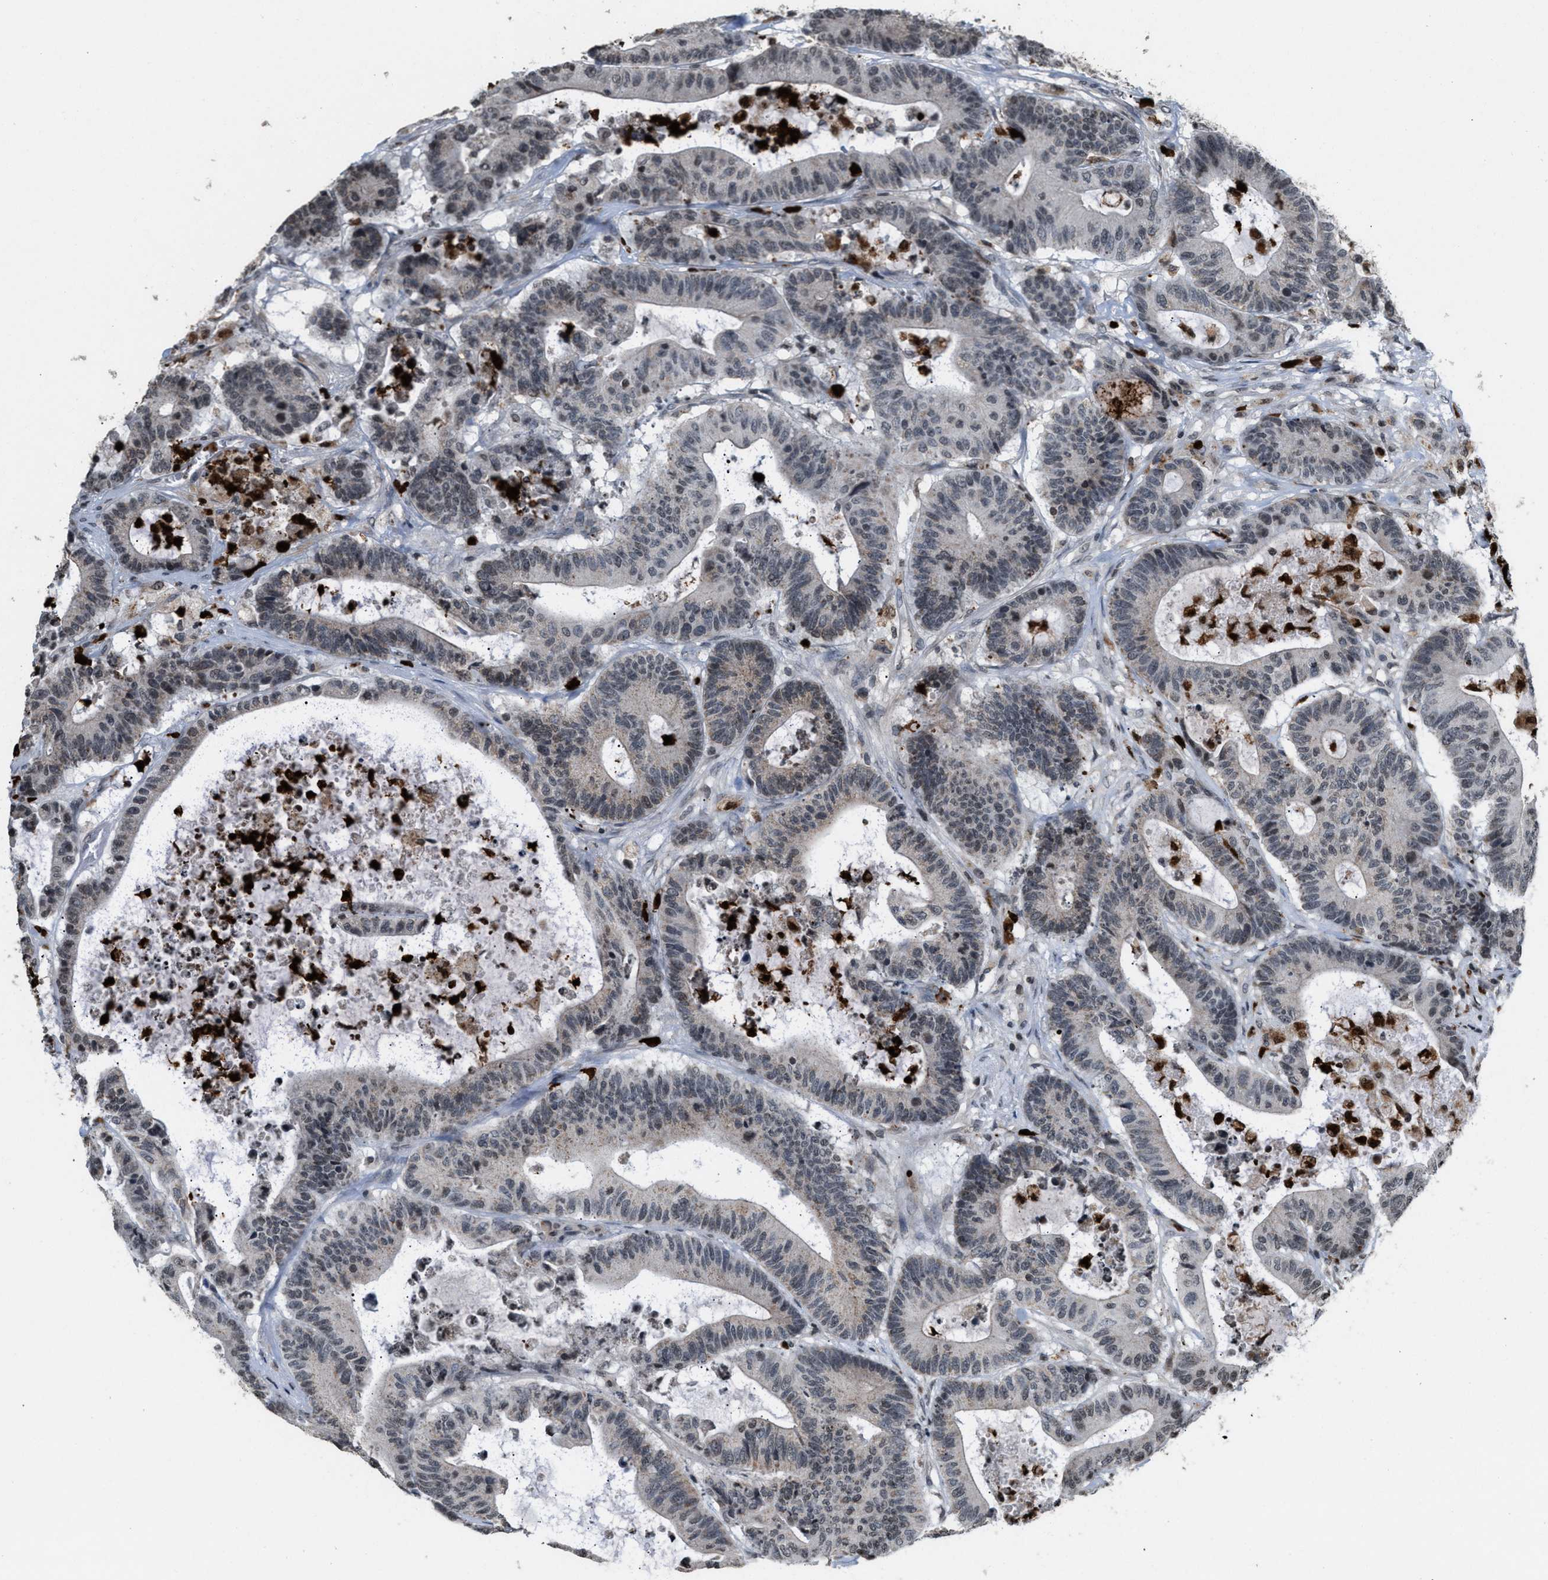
{"staining": {"intensity": "moderate", "quantity": ">75%", "location": "cytoplasmic/membranous"}, "tissue": "colorectal cancer", "cell_type": "Tumor cells", "image_type": "cancer", "snomed": [{"axis": "morphology", "description": "Adenocarcinoma, NOS"}, {"axis": "topography", "description": "Colon"}], "caption": "Immunohistochemical staining of colorectal adenocarcinoma shows medium levels of moderate cytoplasmic/membranous positivity in about >75% of tumor cells.", "gene": "PRUNE2", "patient": {"sex": "female", "age": 84}}